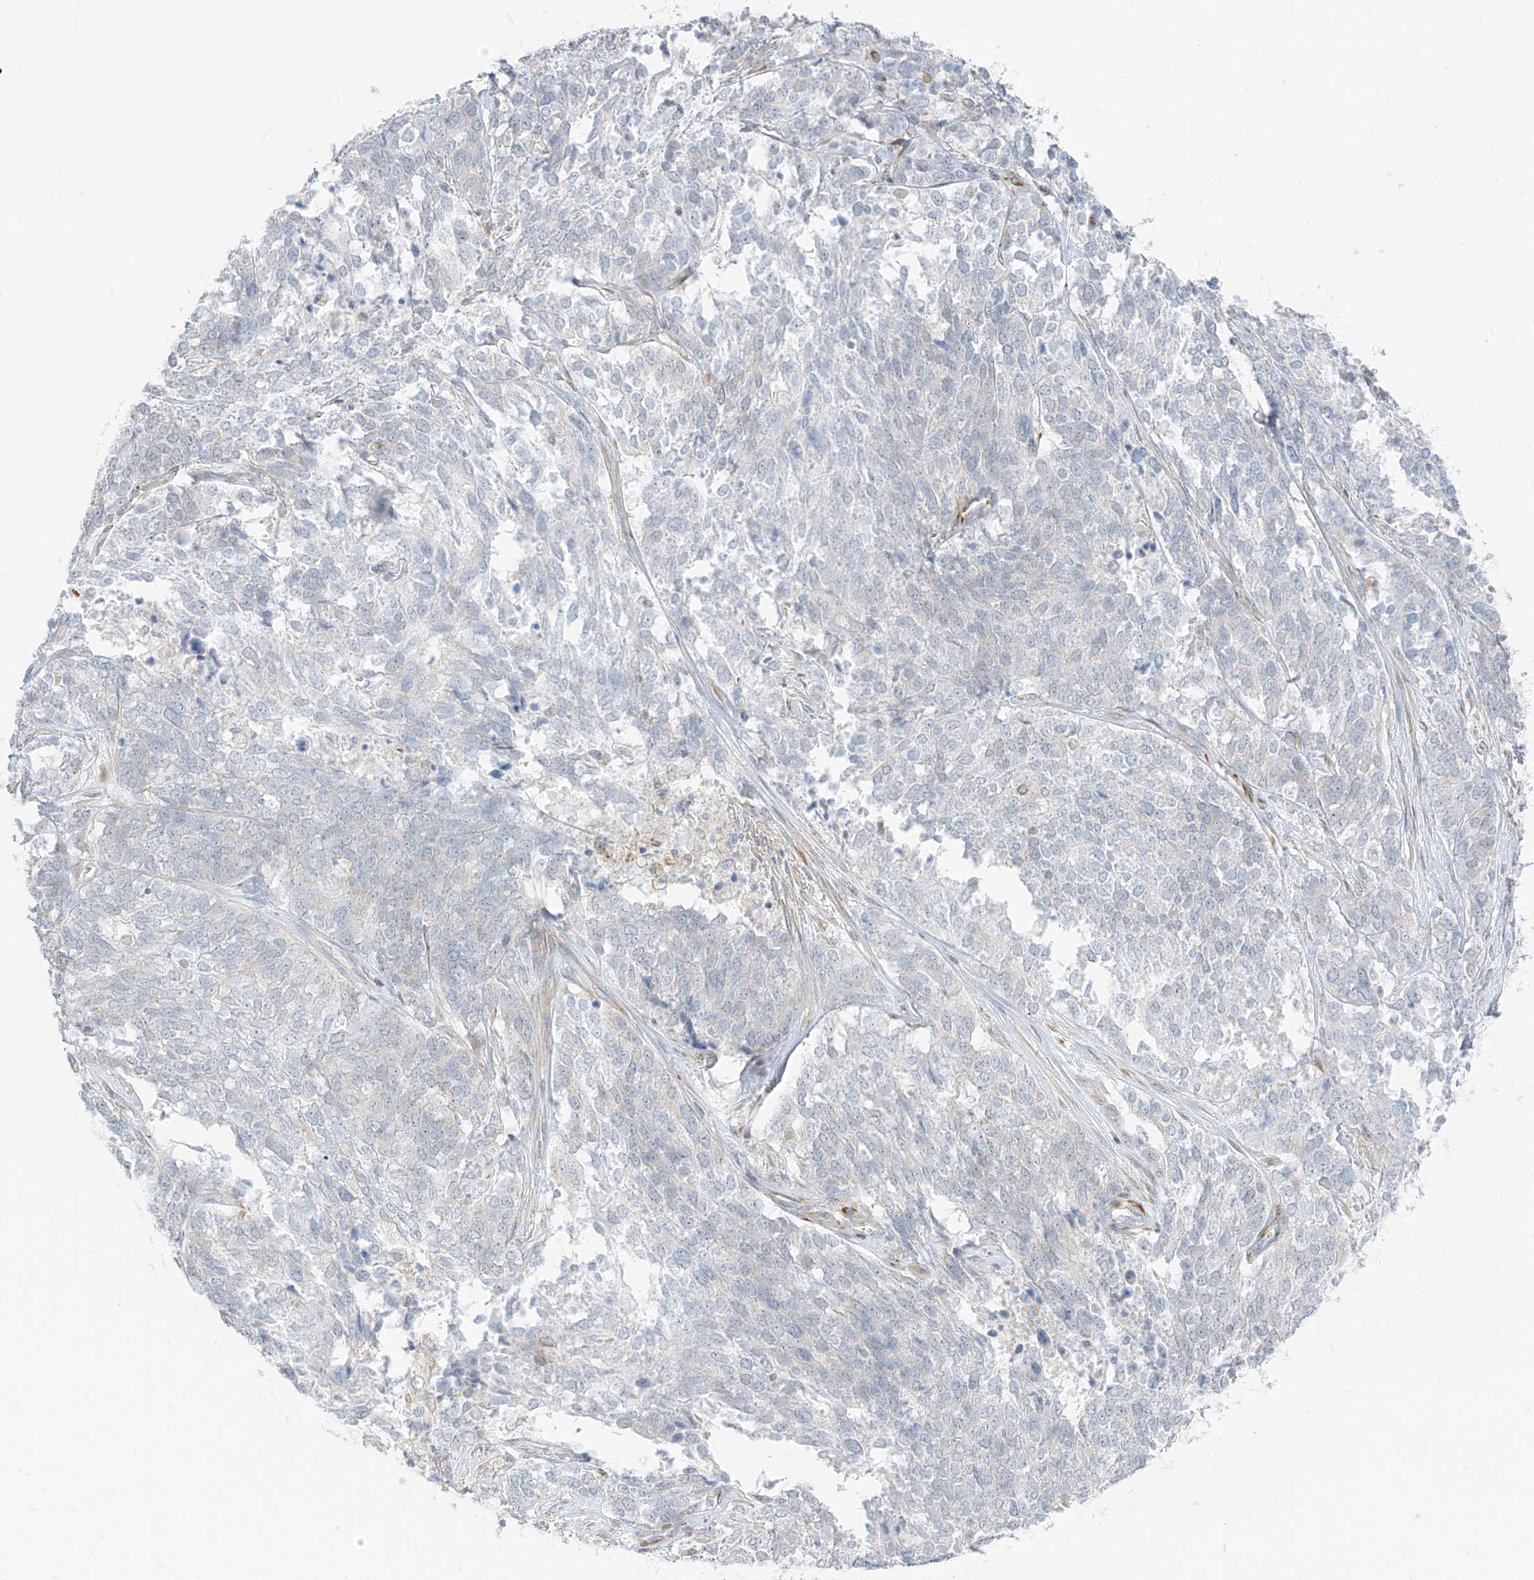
{"staining": {"intensity": "negative", "quantity": "none", "location": "none"}, "tissue": "ovarian cancer", "cell_type": "Tumor cells", "image_type": "cancer", "snomed": [{"axis": "morphology", "description": "Cystadenocarcinoma, serous, NOS"}, {"axis": "topography", "description": "Ovary"}], "caption": "Tumor cells show no significant protein expression in ovarian cancer. (Brightfield microscopy of DAB (3,3'-diaminobenzidine) IHC at high magnification).", "gene": "HS6ST2", "patient": {"sex": "female", "age": 44}}